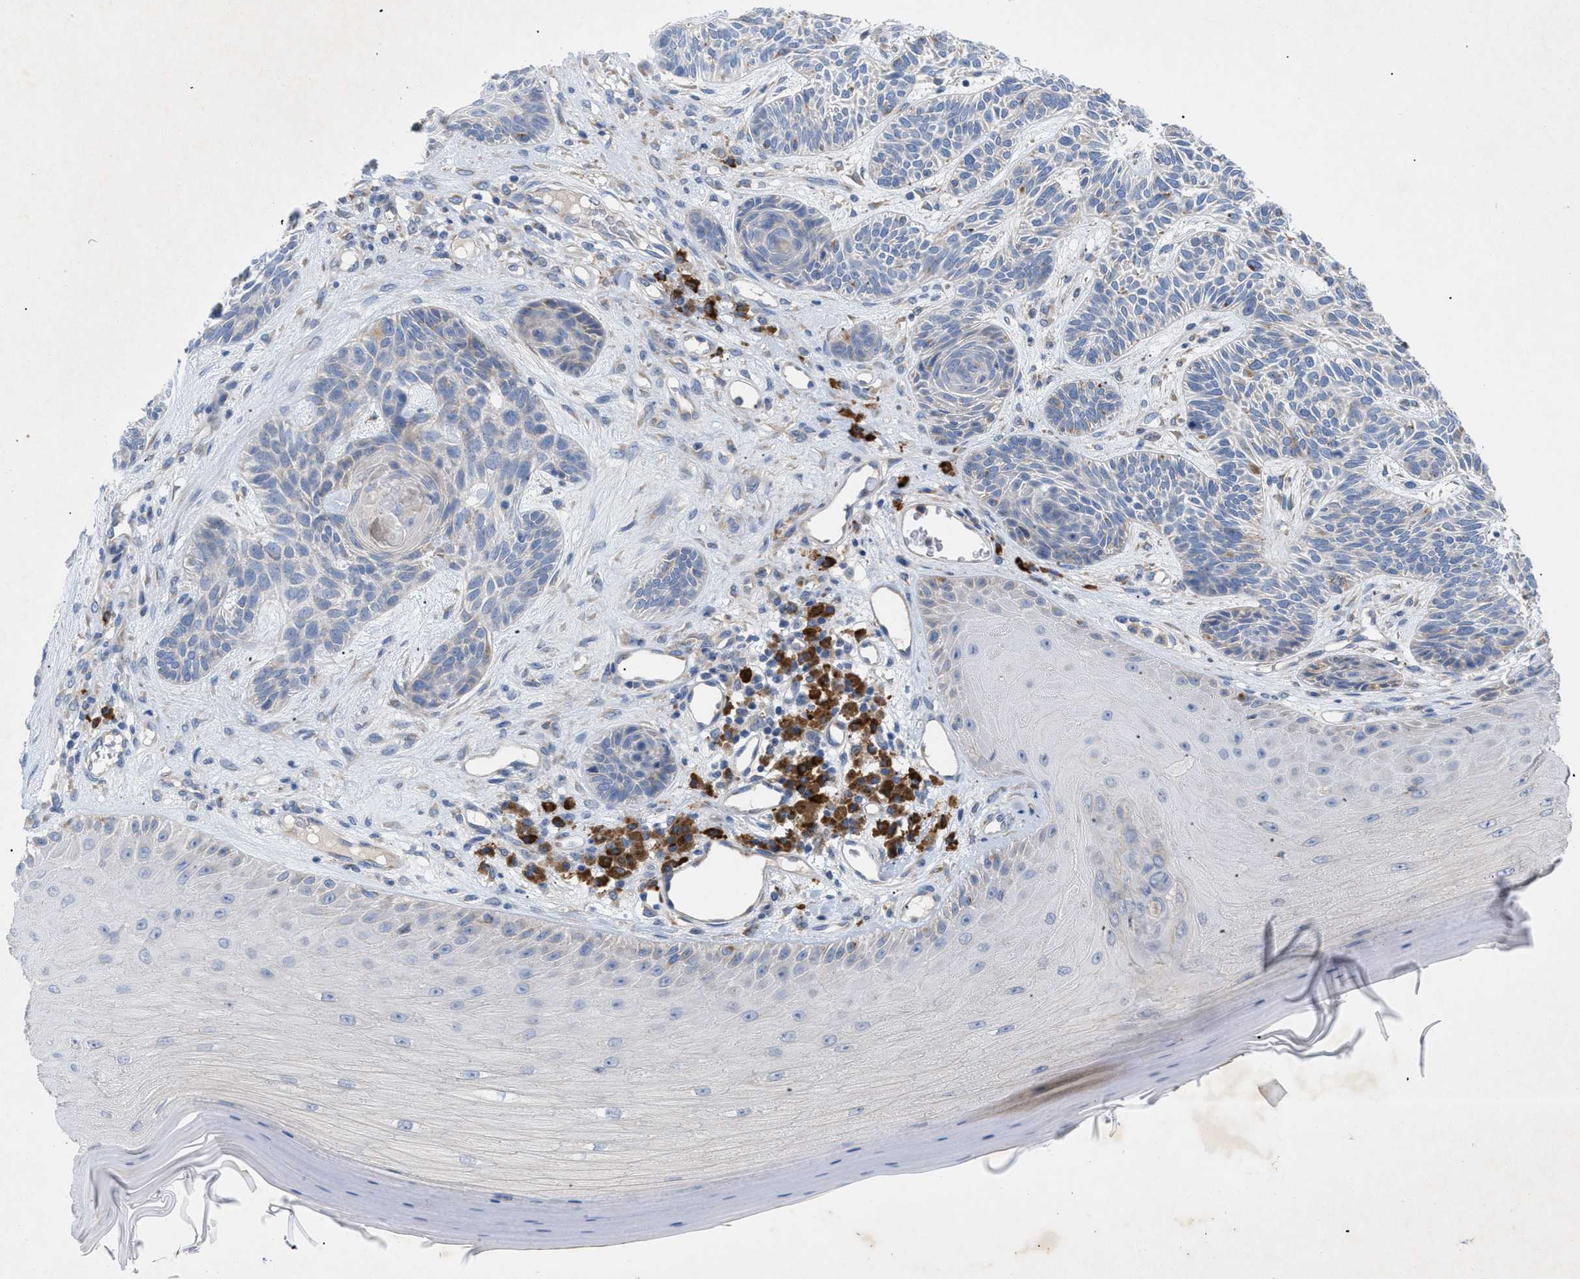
{"staining": {"intensity": "negative", "quantity": "none", "location": "none"}, "tissue": "skin cancer", "cell_type": "Tumor cells", "image_type": "cancer", "snomed": [{"axis": "morphology", "description": "Basal cell carcinoma"}, {"axis": "topography", "description": "Skin"}], "caption": "There is no significant staining in tumor cells of basal cell carcinoma (skin). (Brightfield microscopy of DAB (3,3'-diaminobenzidine) immunohistochemistry at high magnification).", "gene": "SLC50A1", "patient": {"sex": "male", "age": 55}}